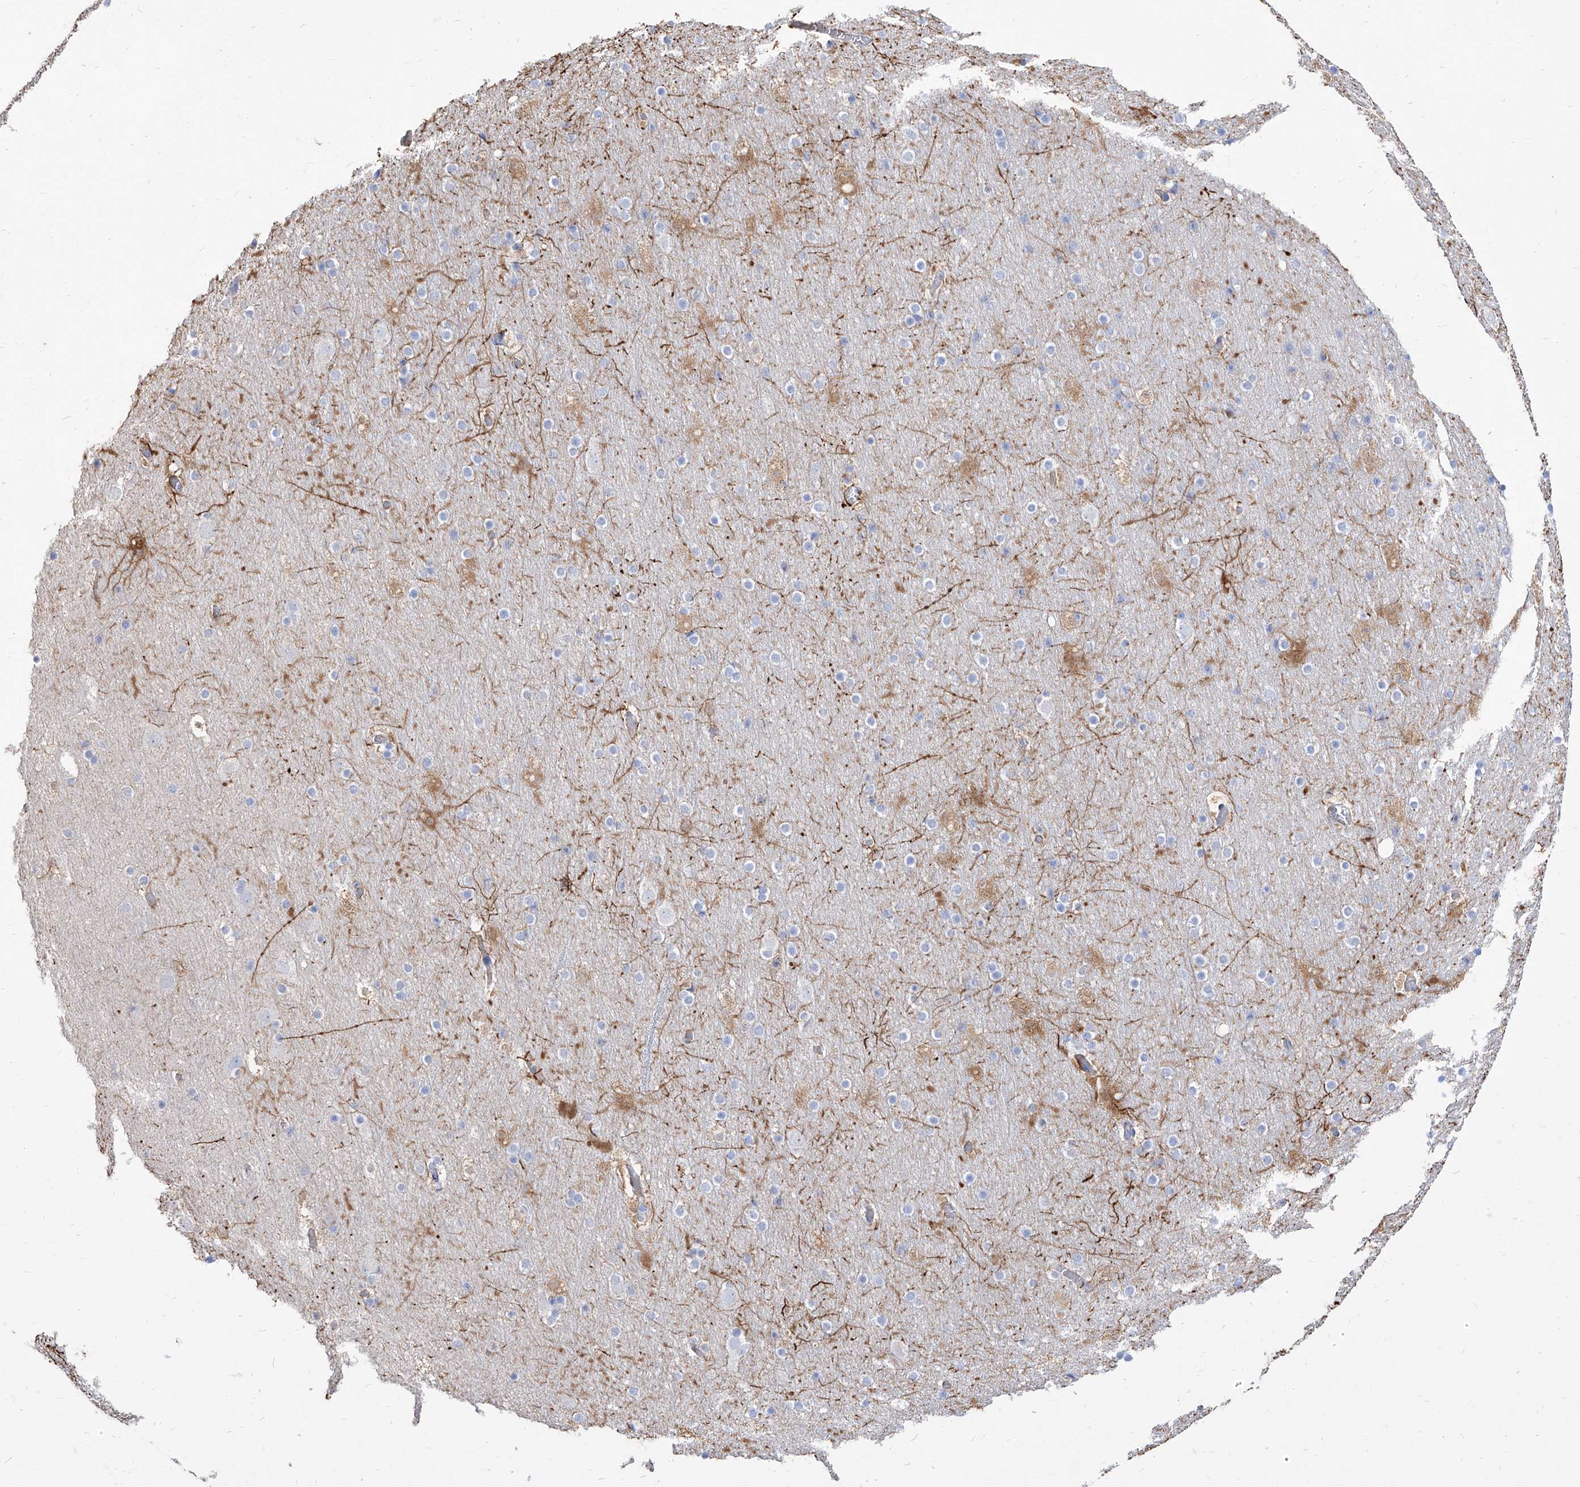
{"staining": {"intensity": "weak", "quantity": "25%-75%", "location": "cytoplasmic/membranous"}, "tissue": "cerebral cortex", "cell_type": "Endothelial cells", "image_type": "normal", "snomed": [{"axis": "morphology", "description": "Normal tissue, NOS"}, {"axis": "topography", "description": "Cerebral cortex"}], "caption": "Immunohistochemistry micrograph of benign cerebral cortex stained for a protein (brown), which shows low levels of weak cytoplasmic/membranous staining in approximately 25%-75% of endothelial cells.", "gene": "C1orf74", "patient": {"sex": "male", "age": 57}}